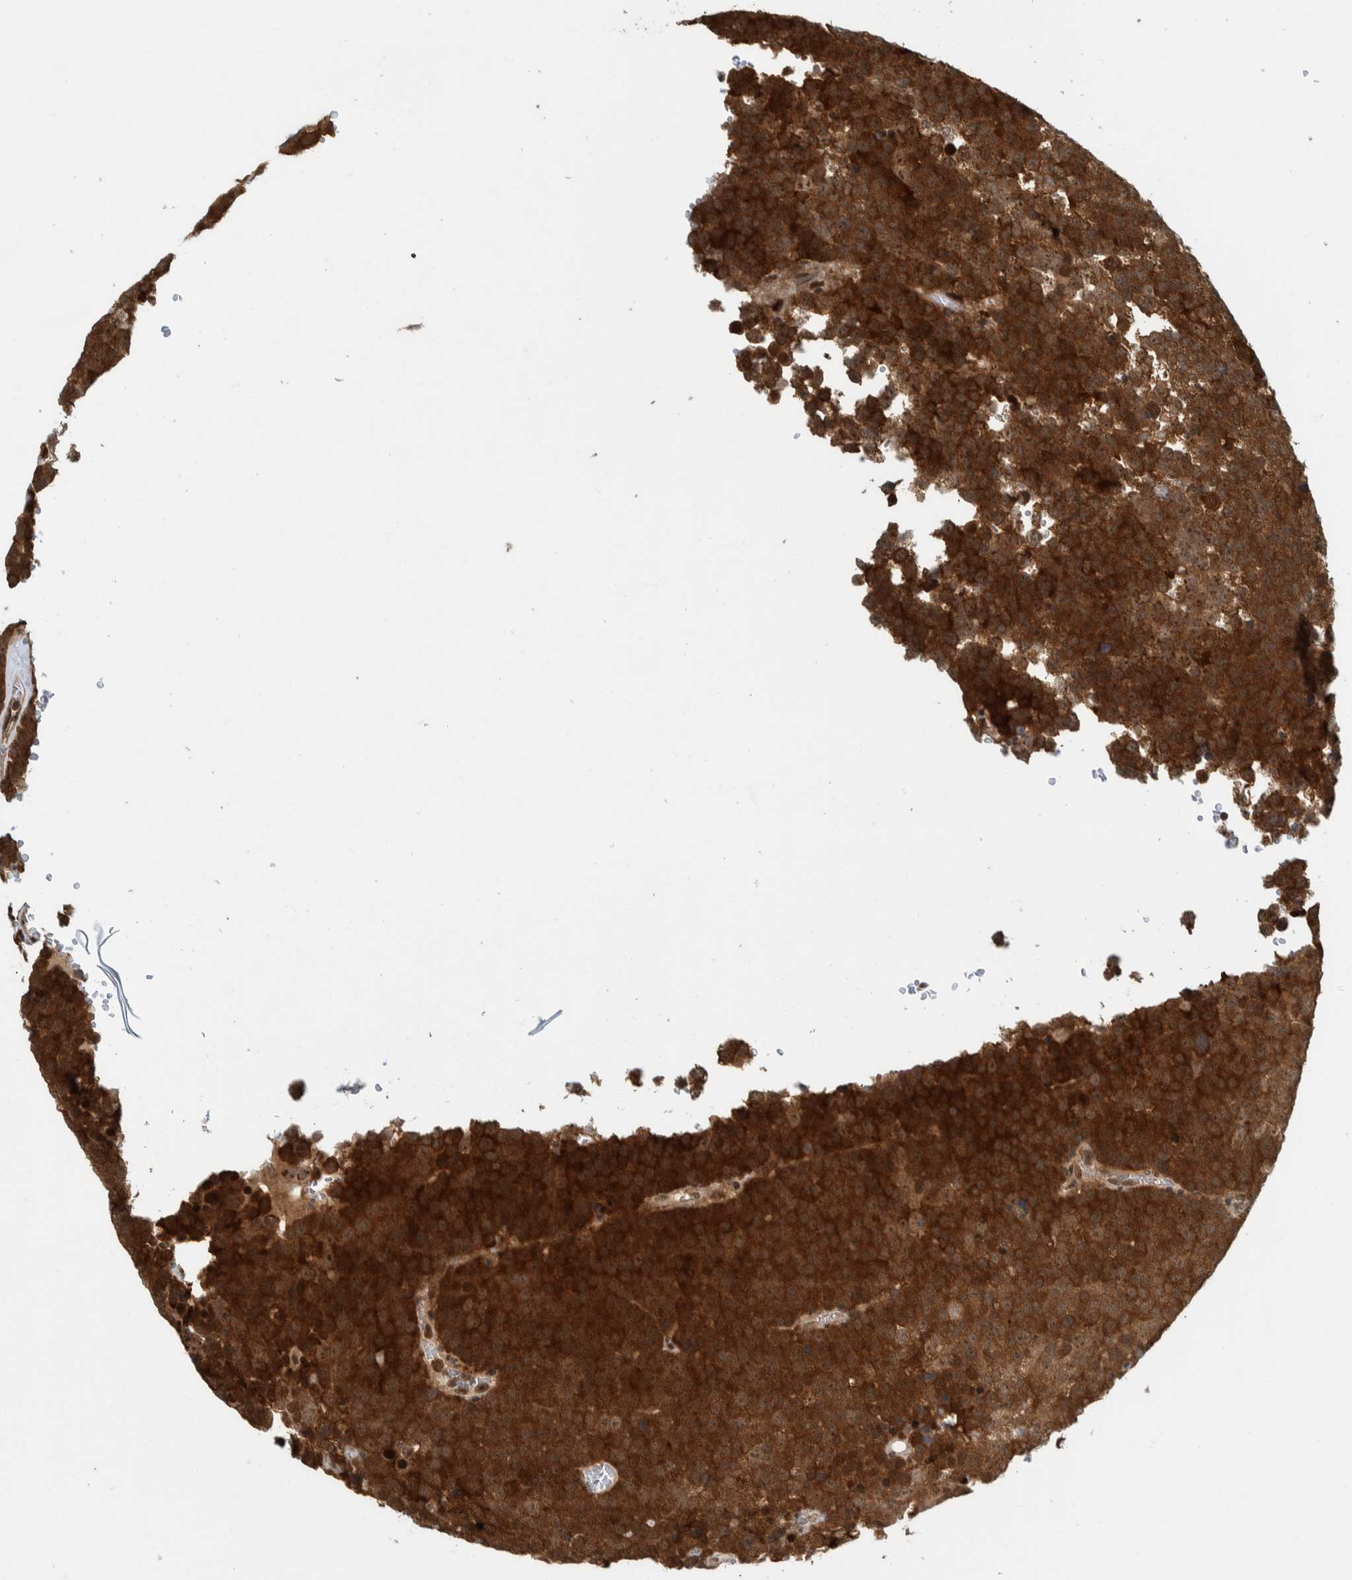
{"staining": {"intensity": "strong", "quantity": ">75%", "location": "cytoplasmic/membranous"}, "tissue": "testis cancer", "cell_type": "Tumor cells", "image_type": "cancer", "snomed": [{"axis": "morphology", "description": "Seminoma, NOS"}, {"axis": "topography", "description": "Testis"}], "caption": "Protein staining by immunohistochemistry (IHC) reveals strong cytoplasmic/membranous expression in approximately >75% of tumor cells in testis cancer.", "gene": "COPS3", "patient": {"sex": "male", "age": 71}}